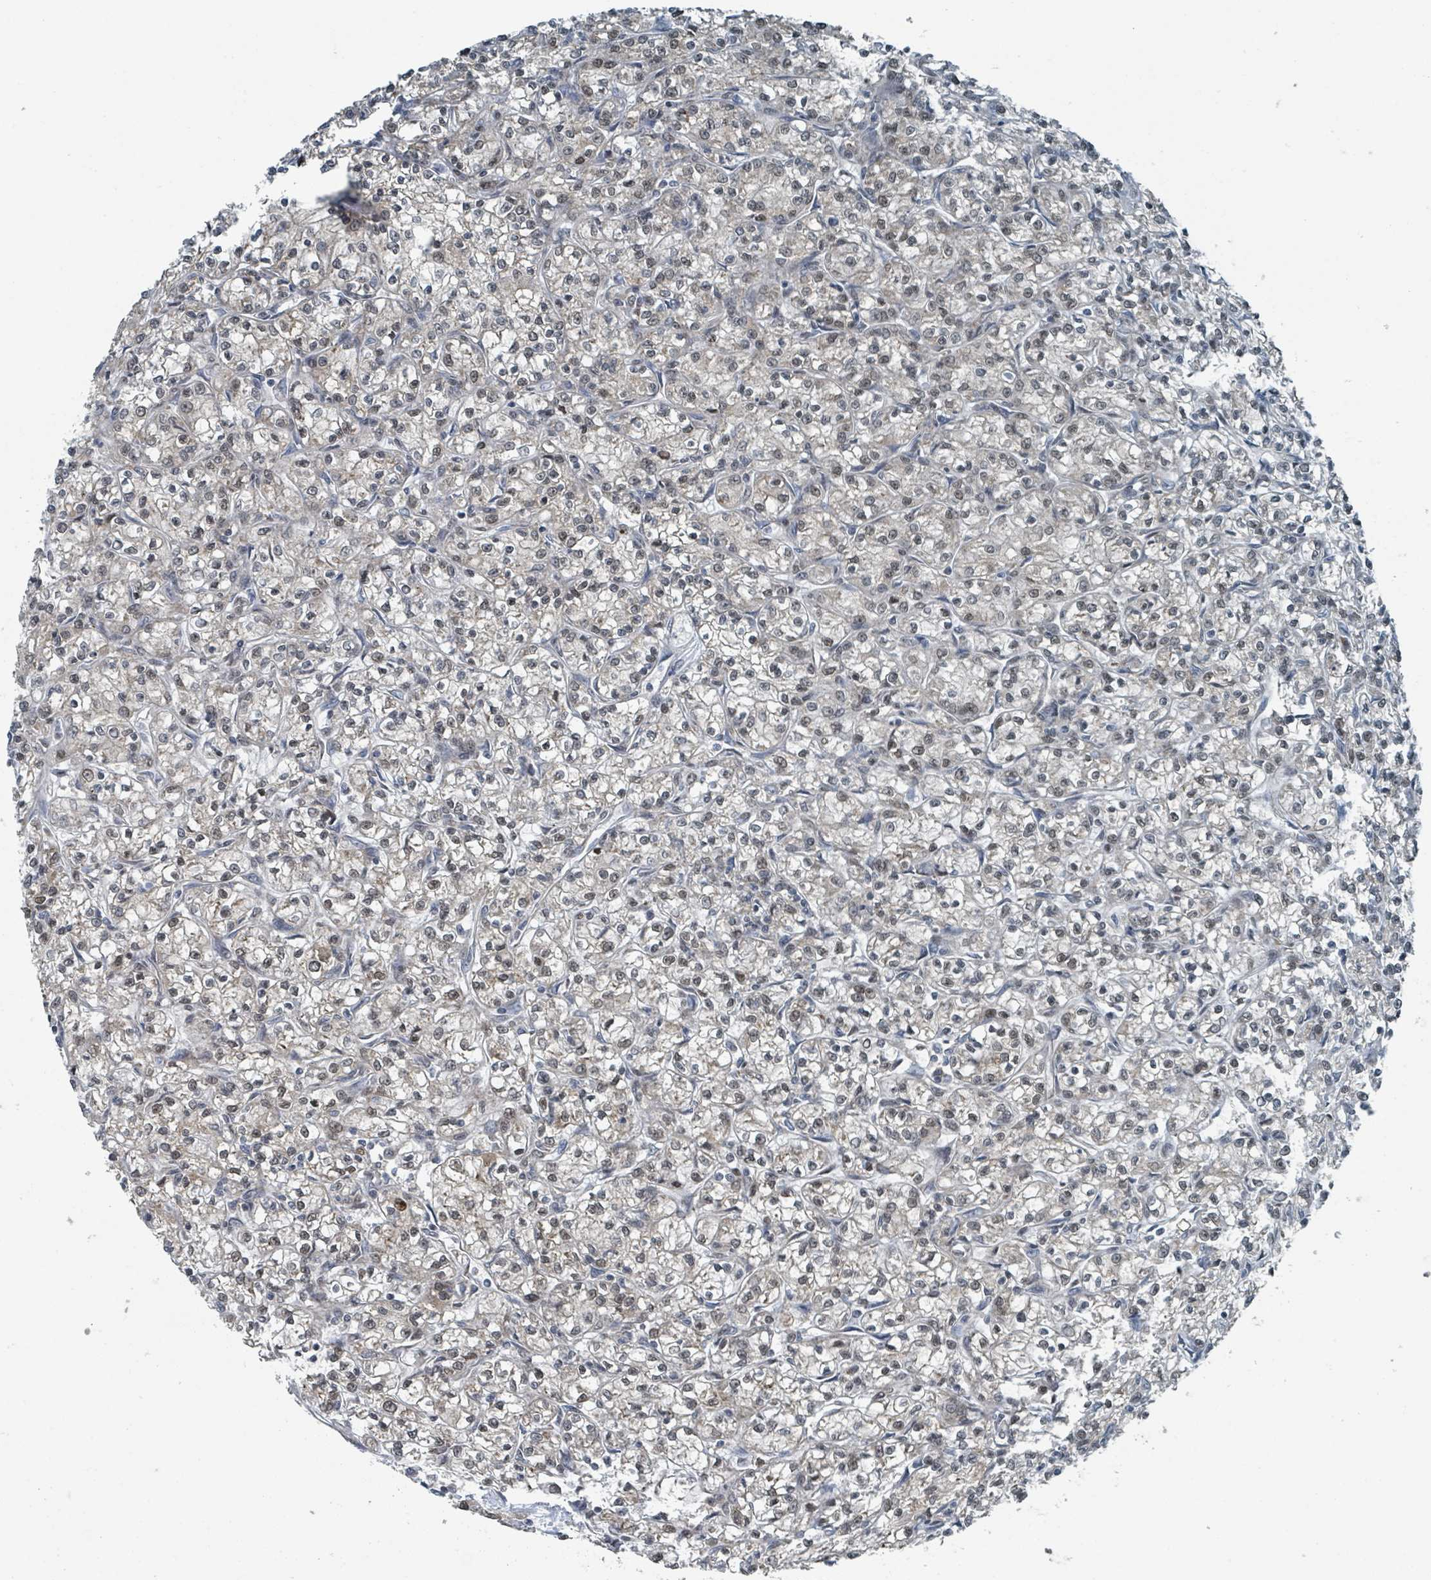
{"staining": {"intensity": "weak", "quantity": "<25%", "location": "nuclear"}, "tissue": "renal cancer", "cell_type": "Tumor cells", "image_type": "cancer", "snomed": [{"axis": "morphology", "description": "Adenocarcinoma, NOS"}, {"axis": "topography", "description": "Kidney"}], "caption": "IHC photomicrograph of adenocarcinoma (renal) stained for a protein (brown), which exhibits no positivity in tumor cells.", "gene": "PHIP", "patient": {"sex": "female", "age": 59}}